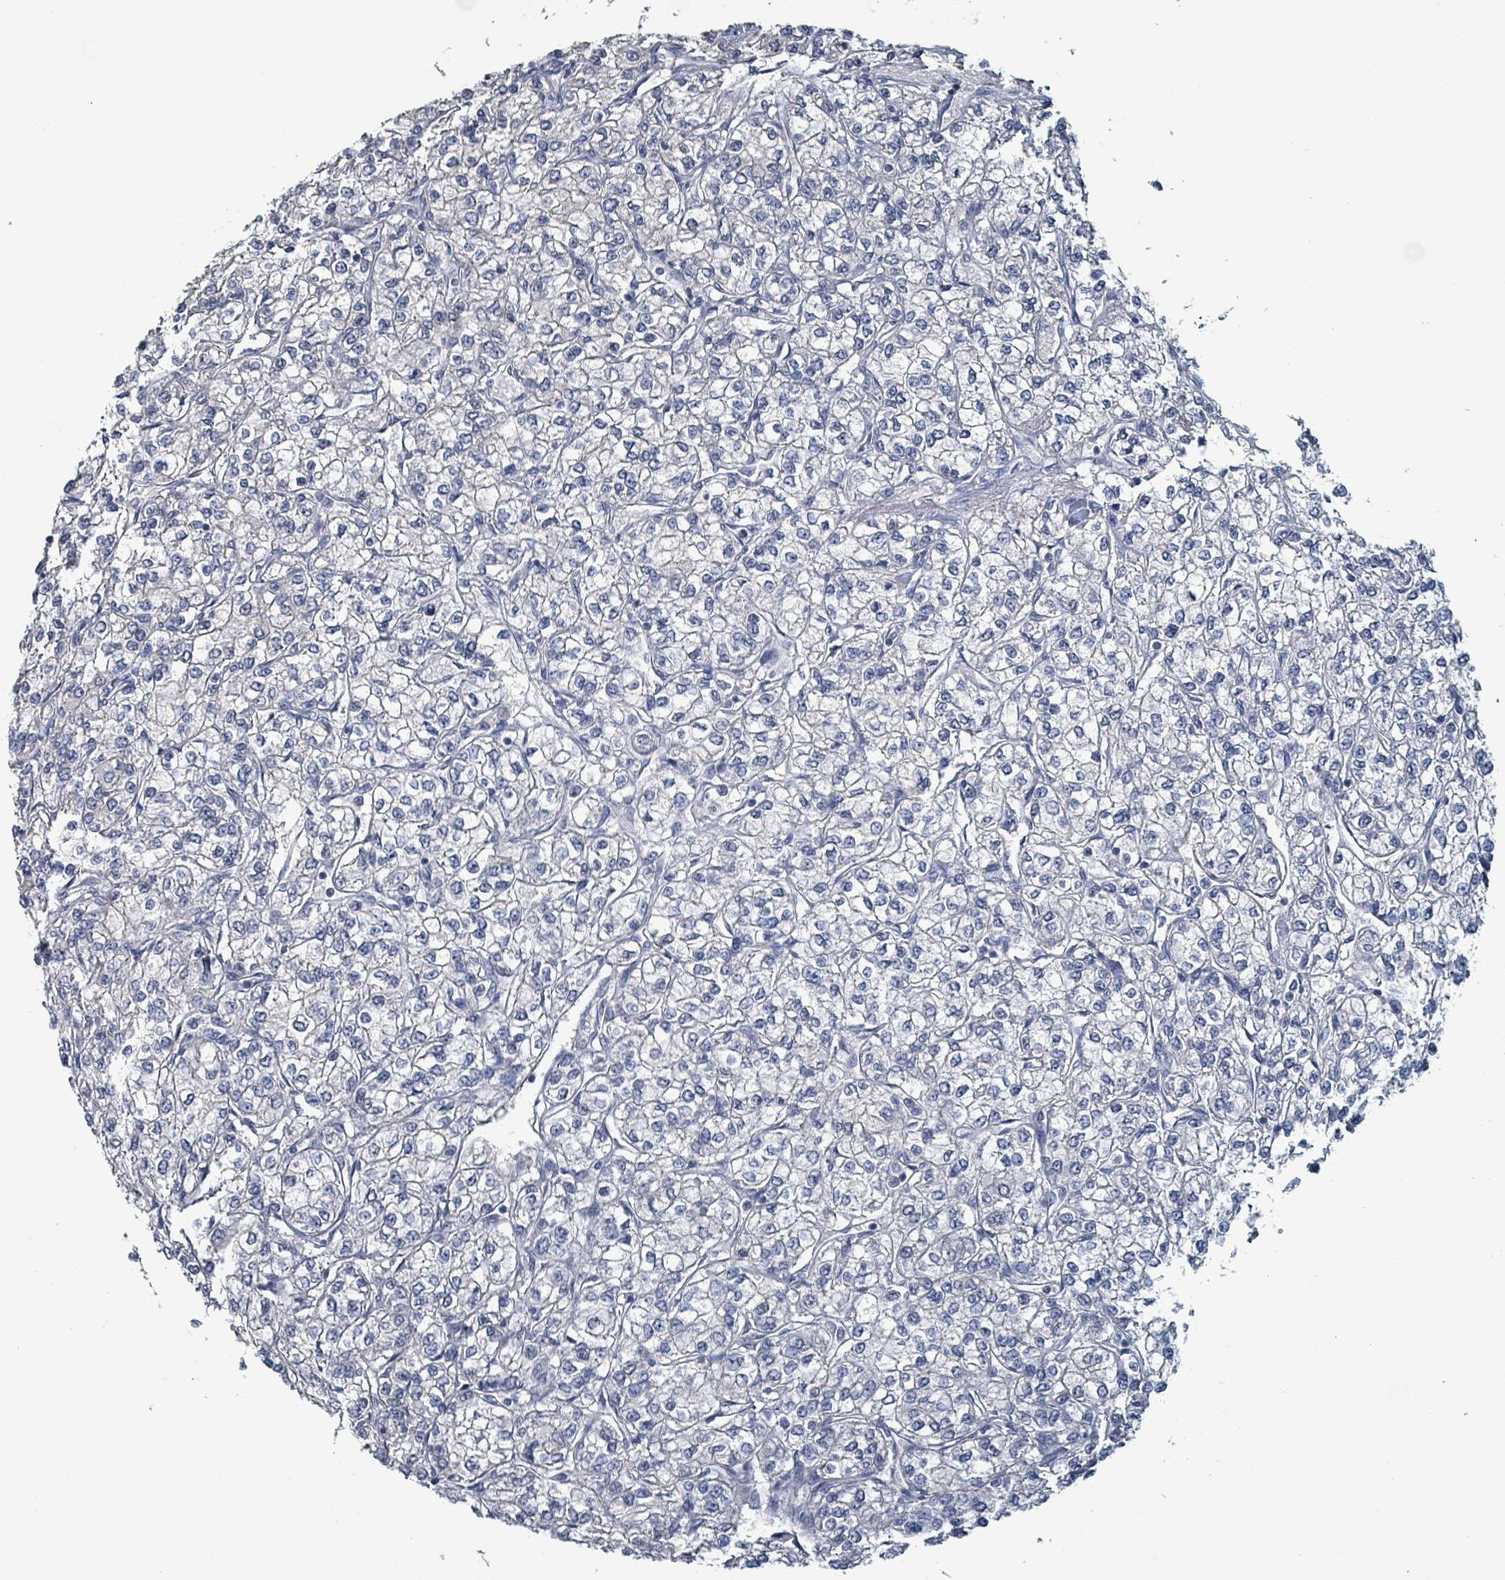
{"staining": {"intensity": "negative", "quantity": "none", "location": "none"}, "tissue": "renal cancer", "cell_type": "Tumor cells", "image_type": "cancer", "snomed": [{"axis": "morphology", "description": "Adenocarcinoma, NOS"}, {"axis": "topography", "description": "Kidney"}], "caption": "The photomicrograph displays no staining of tumor cells in renal cancer.", "gene": "BIVM", "patient": {"sex": "male", "age": 80}}